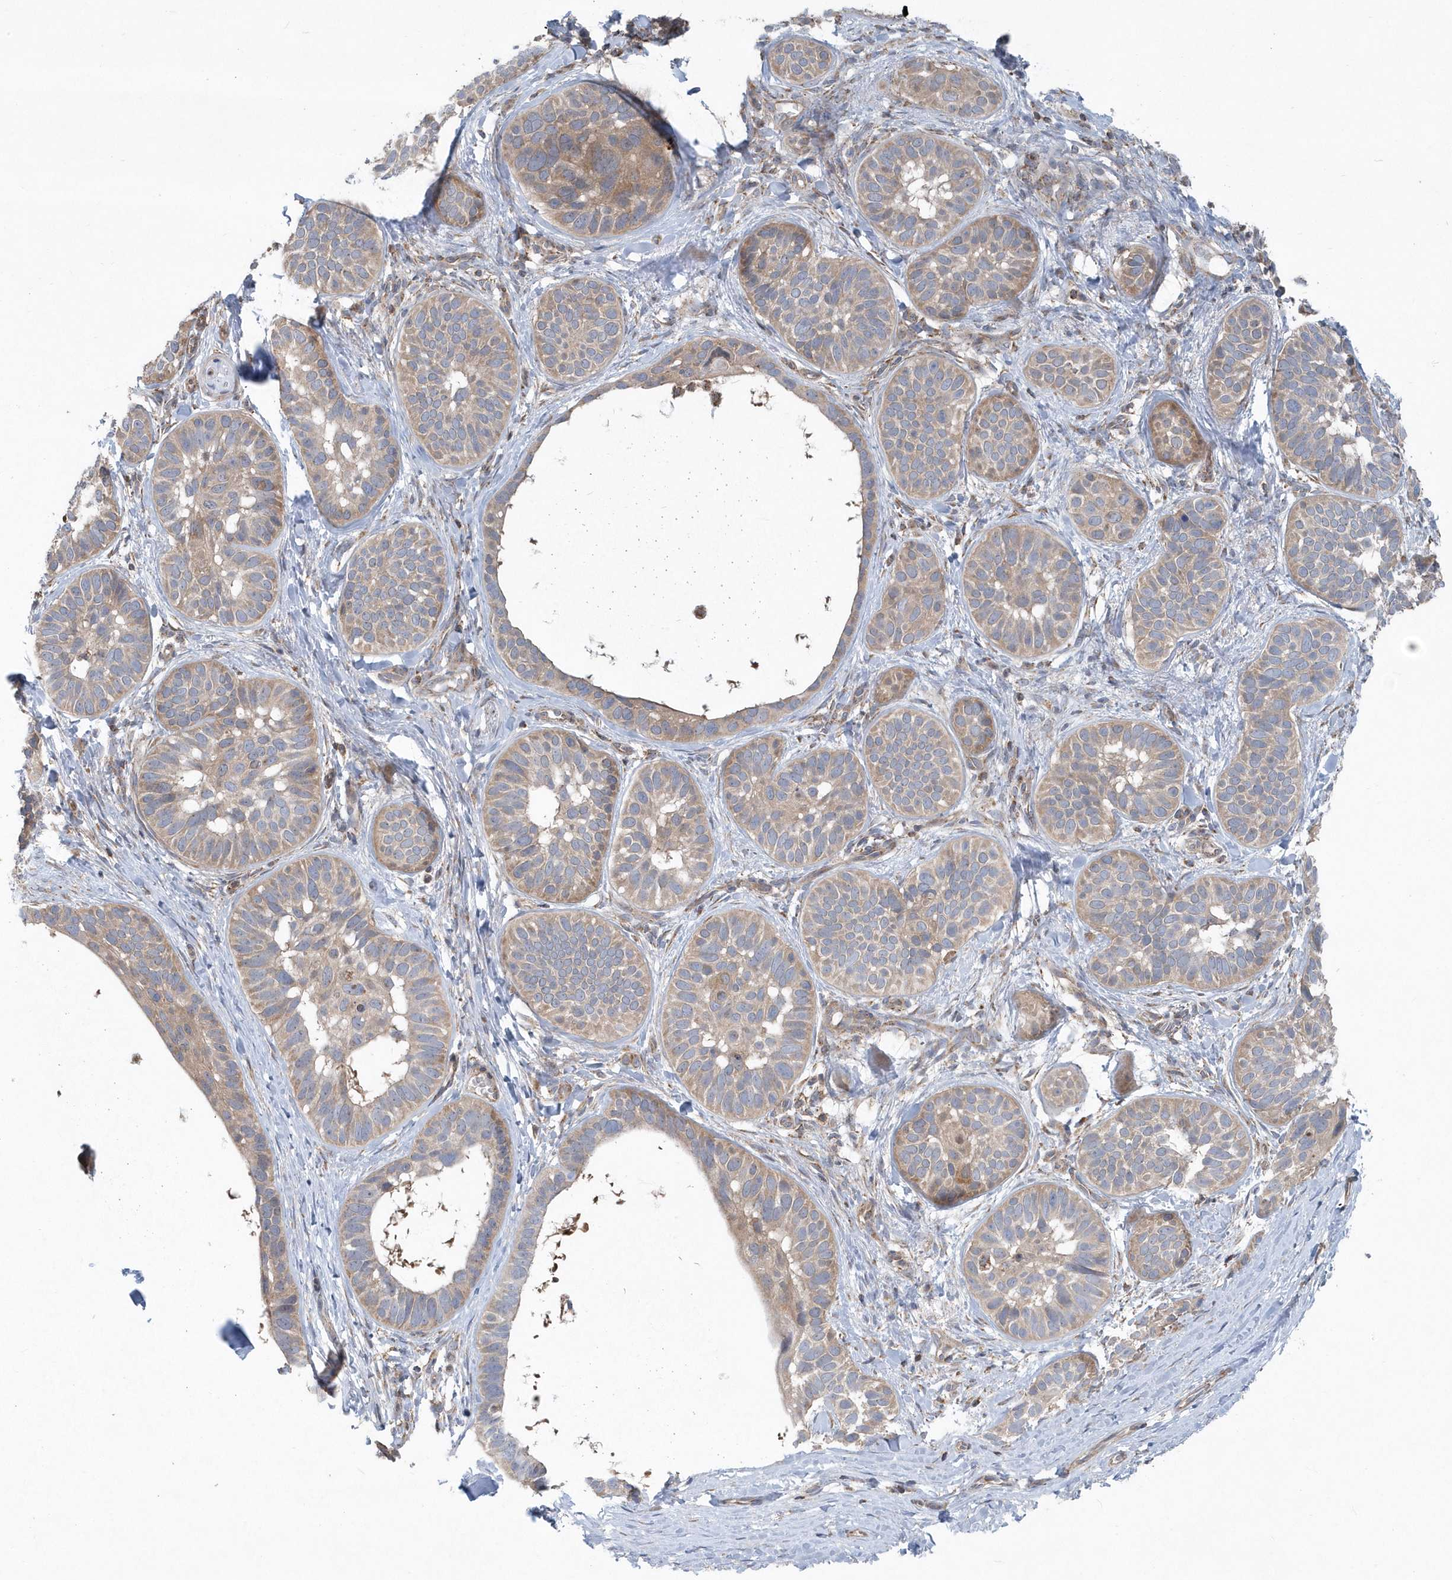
{"staining": {"intensity": "weak", "quantity": ">75%", "location": "cytoplasmic/membranous"}, "tissue": "skin cancer", "cell_type": "Tumor cells", "image_type": "cancer", "snomed": [{"axis": "morphology", "description": "Basal cell carcinoma"}, {"axis": "topography", "description": "Skin"}], "caption": "A brown stain highlights weak cytoplasmic/membranous staining of a protein in human skin basal cell carcinoma tumor cells. The staining was performed using DAB to visualize the protein expression in brown, while the nuclei were stained in blue with hematoxylin (Magnification: 20x).", "gene": "PPP1R7", "patient": {"sex": "male", "age": 62}}